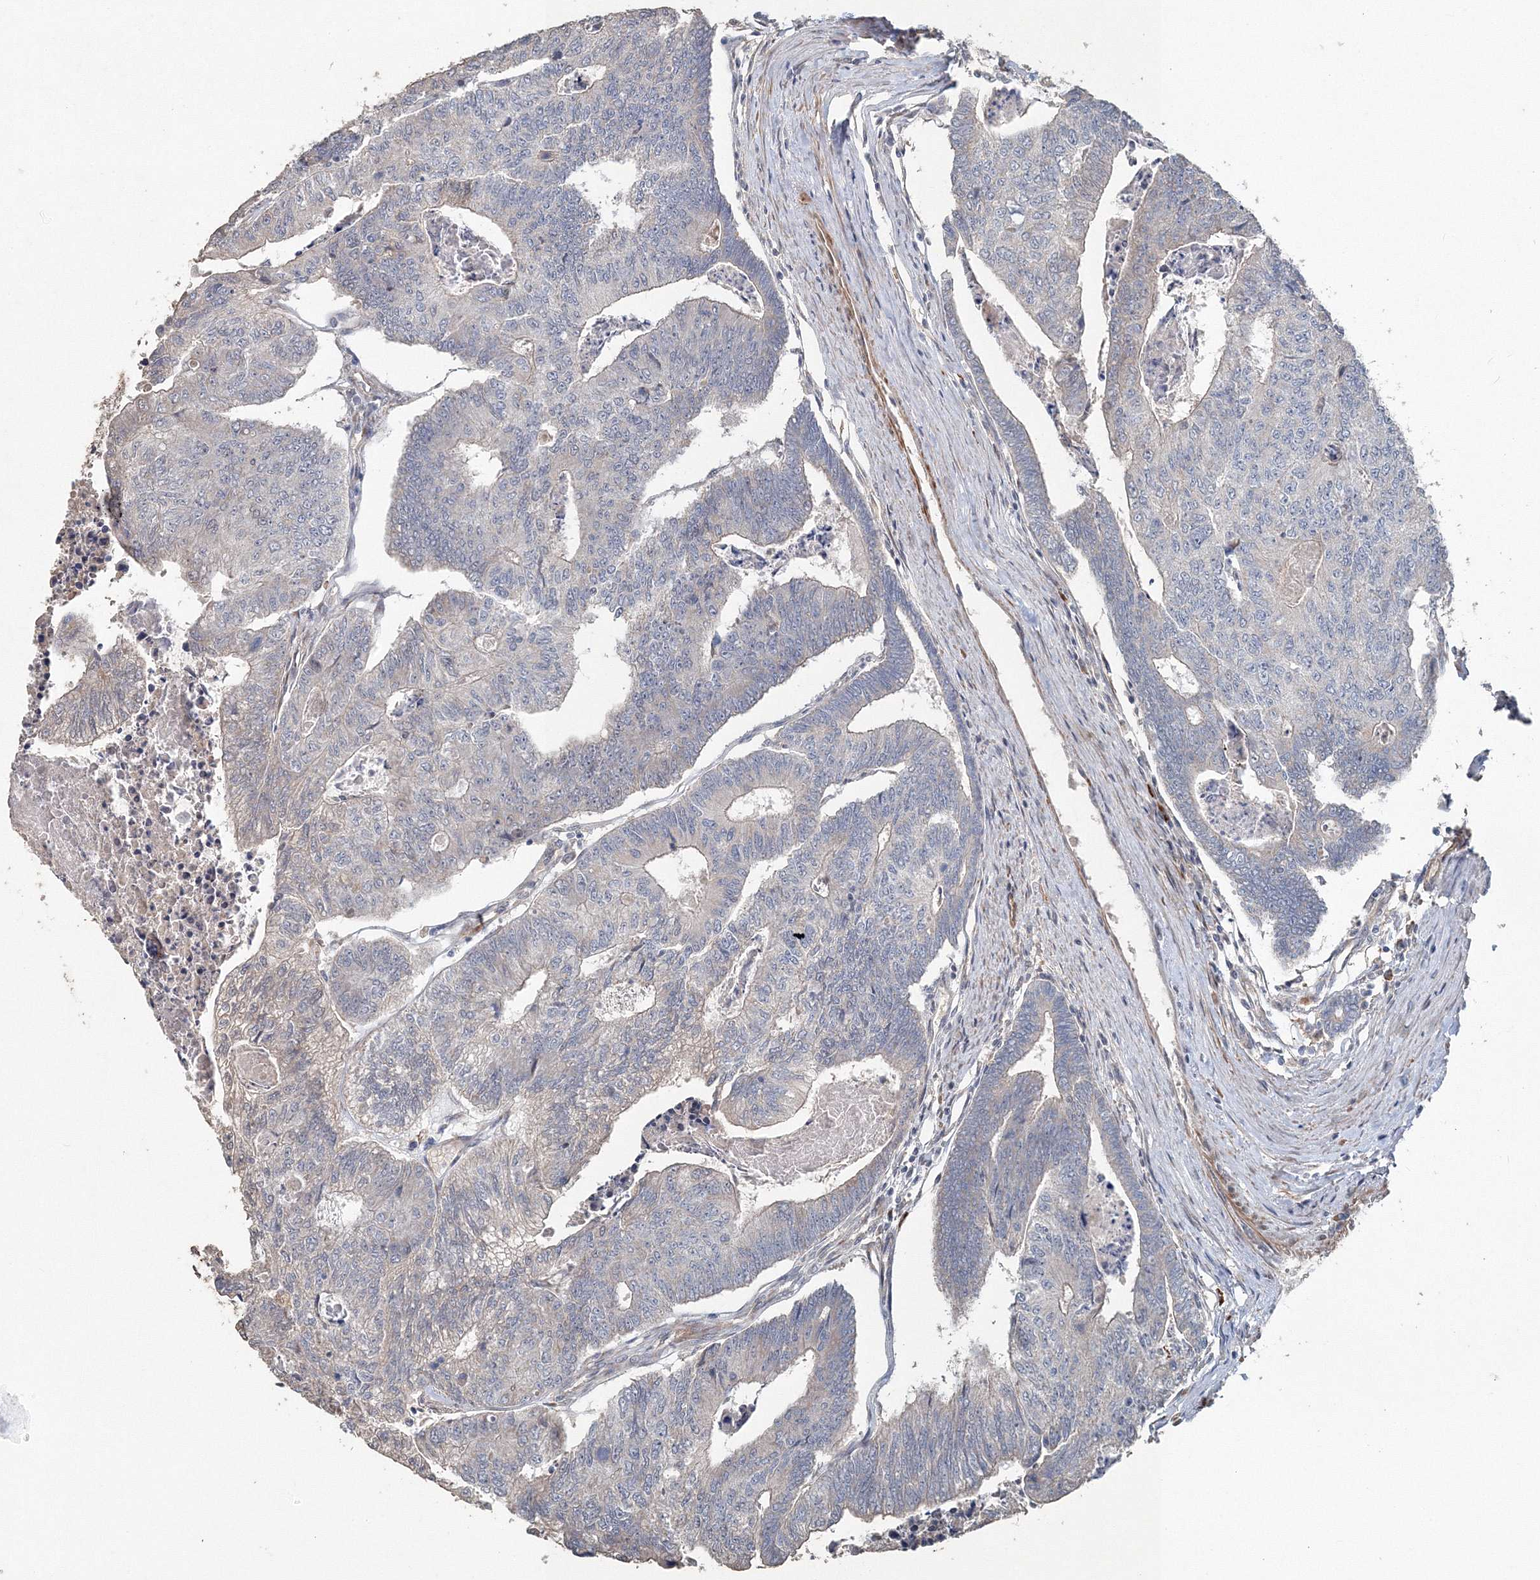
{"staining": {"intensity": "negative", "quantity": "none", "location": "none"}, "tissue": "colorectal cancer", "cell_type": "Tumor cells", "image_type": "cancer", "snomed": [{"axis": "morphology", "description": "Adenocarcinoma, NOS"}, {"axis": "topography", "description": "Colon"}], "caption": "The IHC image has no significant positivity in tumor cells of adenocarcinoma (colorectal) tissue.", "gene": "NALF2", "patient": {"sex": "female", "age": 67}}